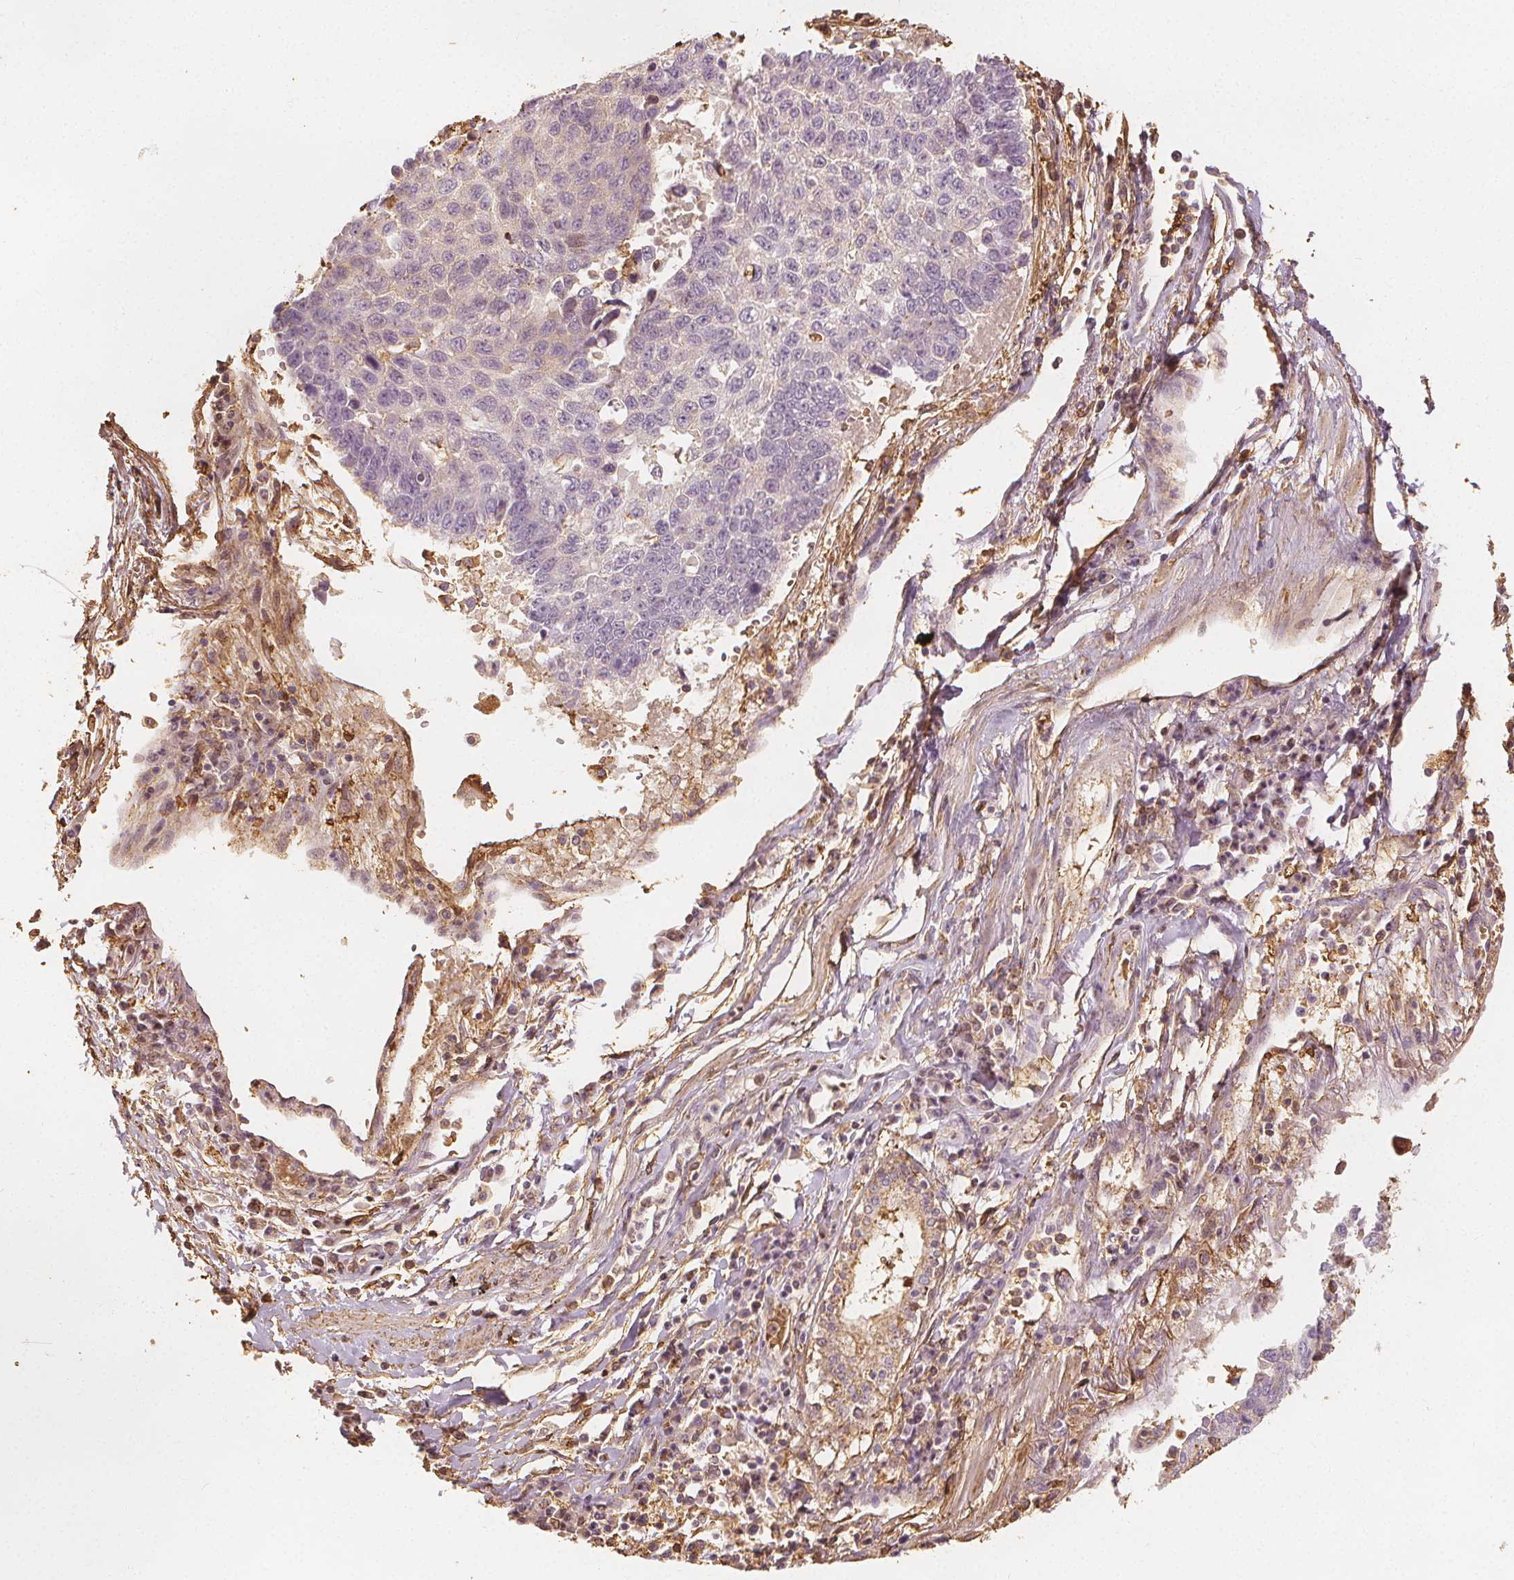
{"staining": {"intensity": "negative", "quantity": "none", "location": "none"}, "tissue": "lung cancer", "cell_type": "Tumor cells", "image_type": "cancer", "snomed": [{"axis": "morphology", "description": "Squamous cell carcinoma, NOS"}, {"axis": "topography", "description": "Lung"}], "caption": "Protein analysis of lung squamous cell carcinoma shows no significant staining in tumor cells.", "gene": "ARHGAP26", "patient": {"sex": "male", "age": 73}}